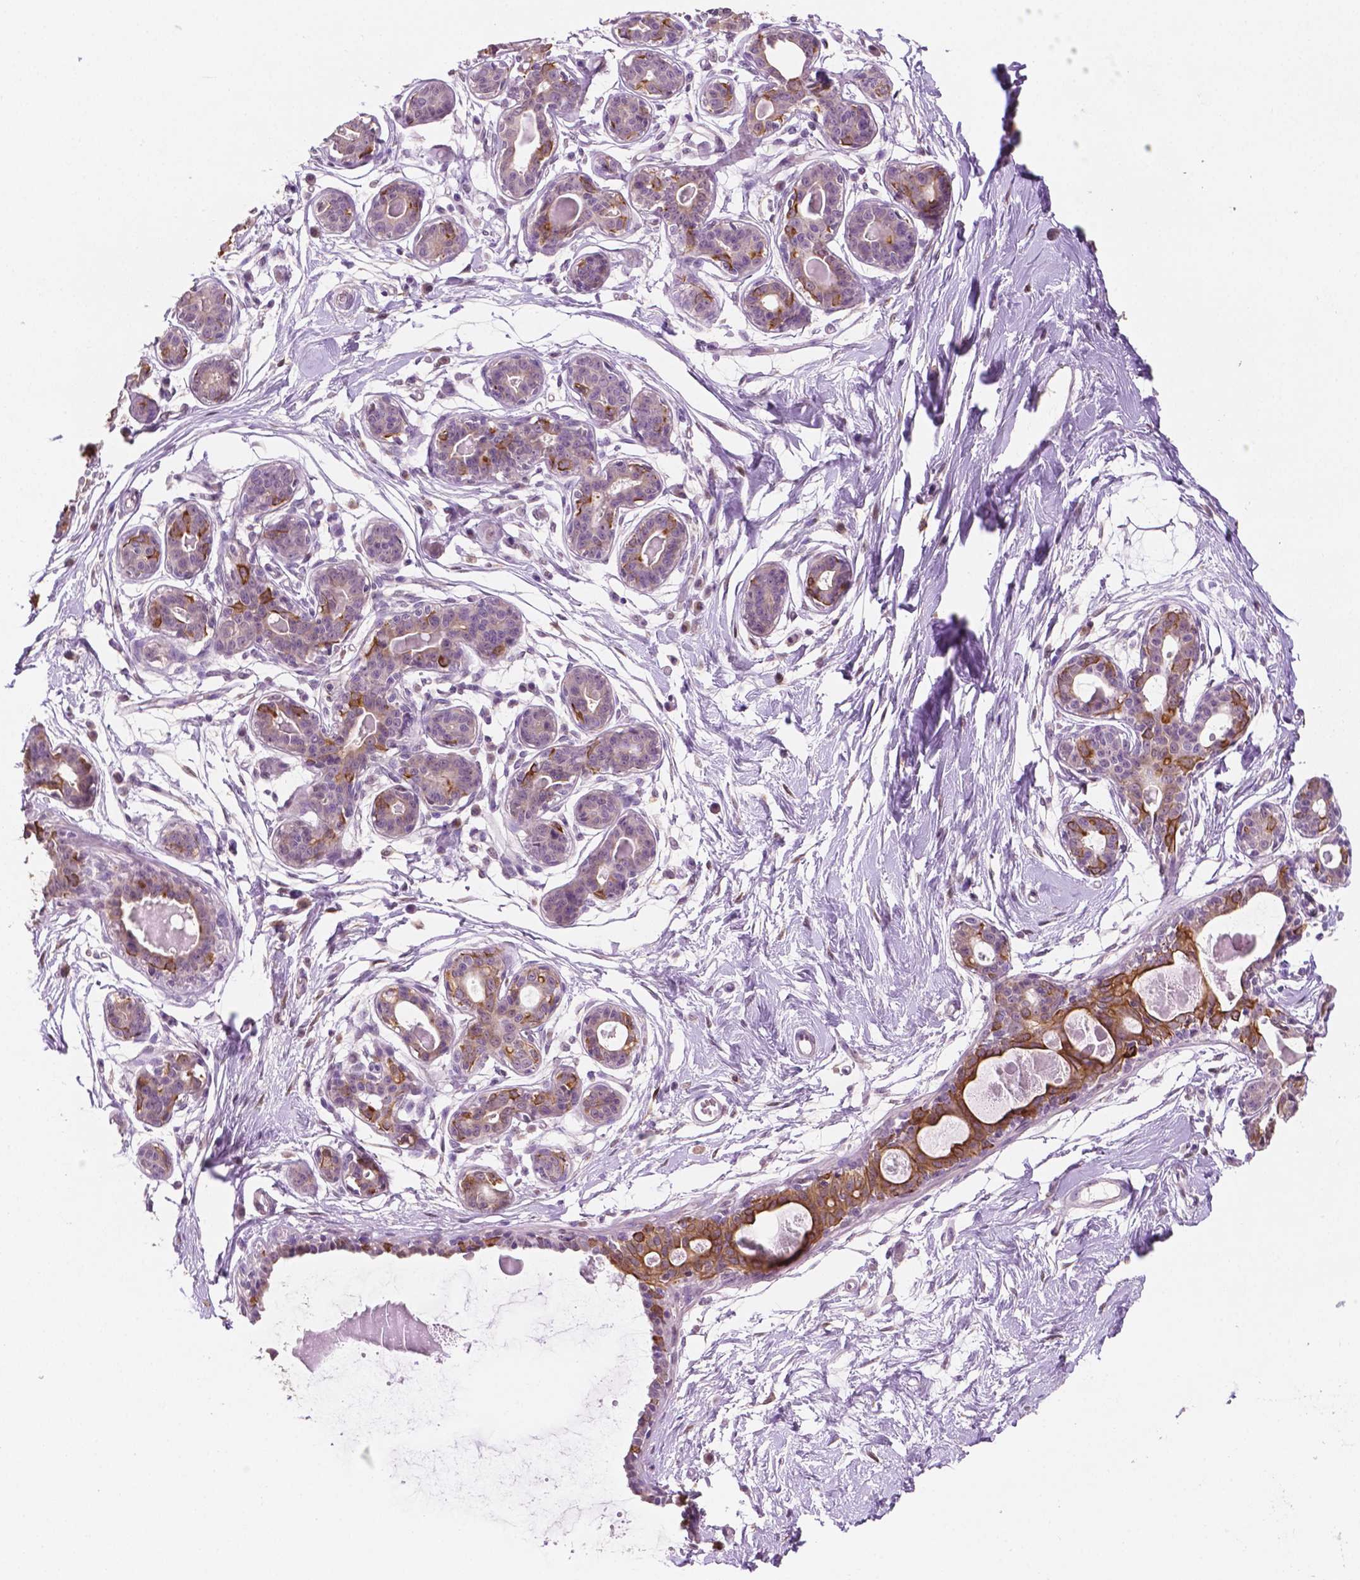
{"staining": {"intensity": "negative", "quantity": "none", "location": "none"}, "tissue": "breast", "cell_type": "Adipocytes", "image_type": "normal", "snomed": [{"axis": "morphology", "description": "Normal tissue, NOS"}, {"axis": "topography", "description": "Breast"}], "caption": "Immunohistochemistry micrograph of unremarkable breast: human breast stained with DAB (3,3'-diaminobenzidine) exhibits no significant protein staining in adipocytes.", "gene": "SHLD3", "patient": {"sex": "female", "age": 45}}